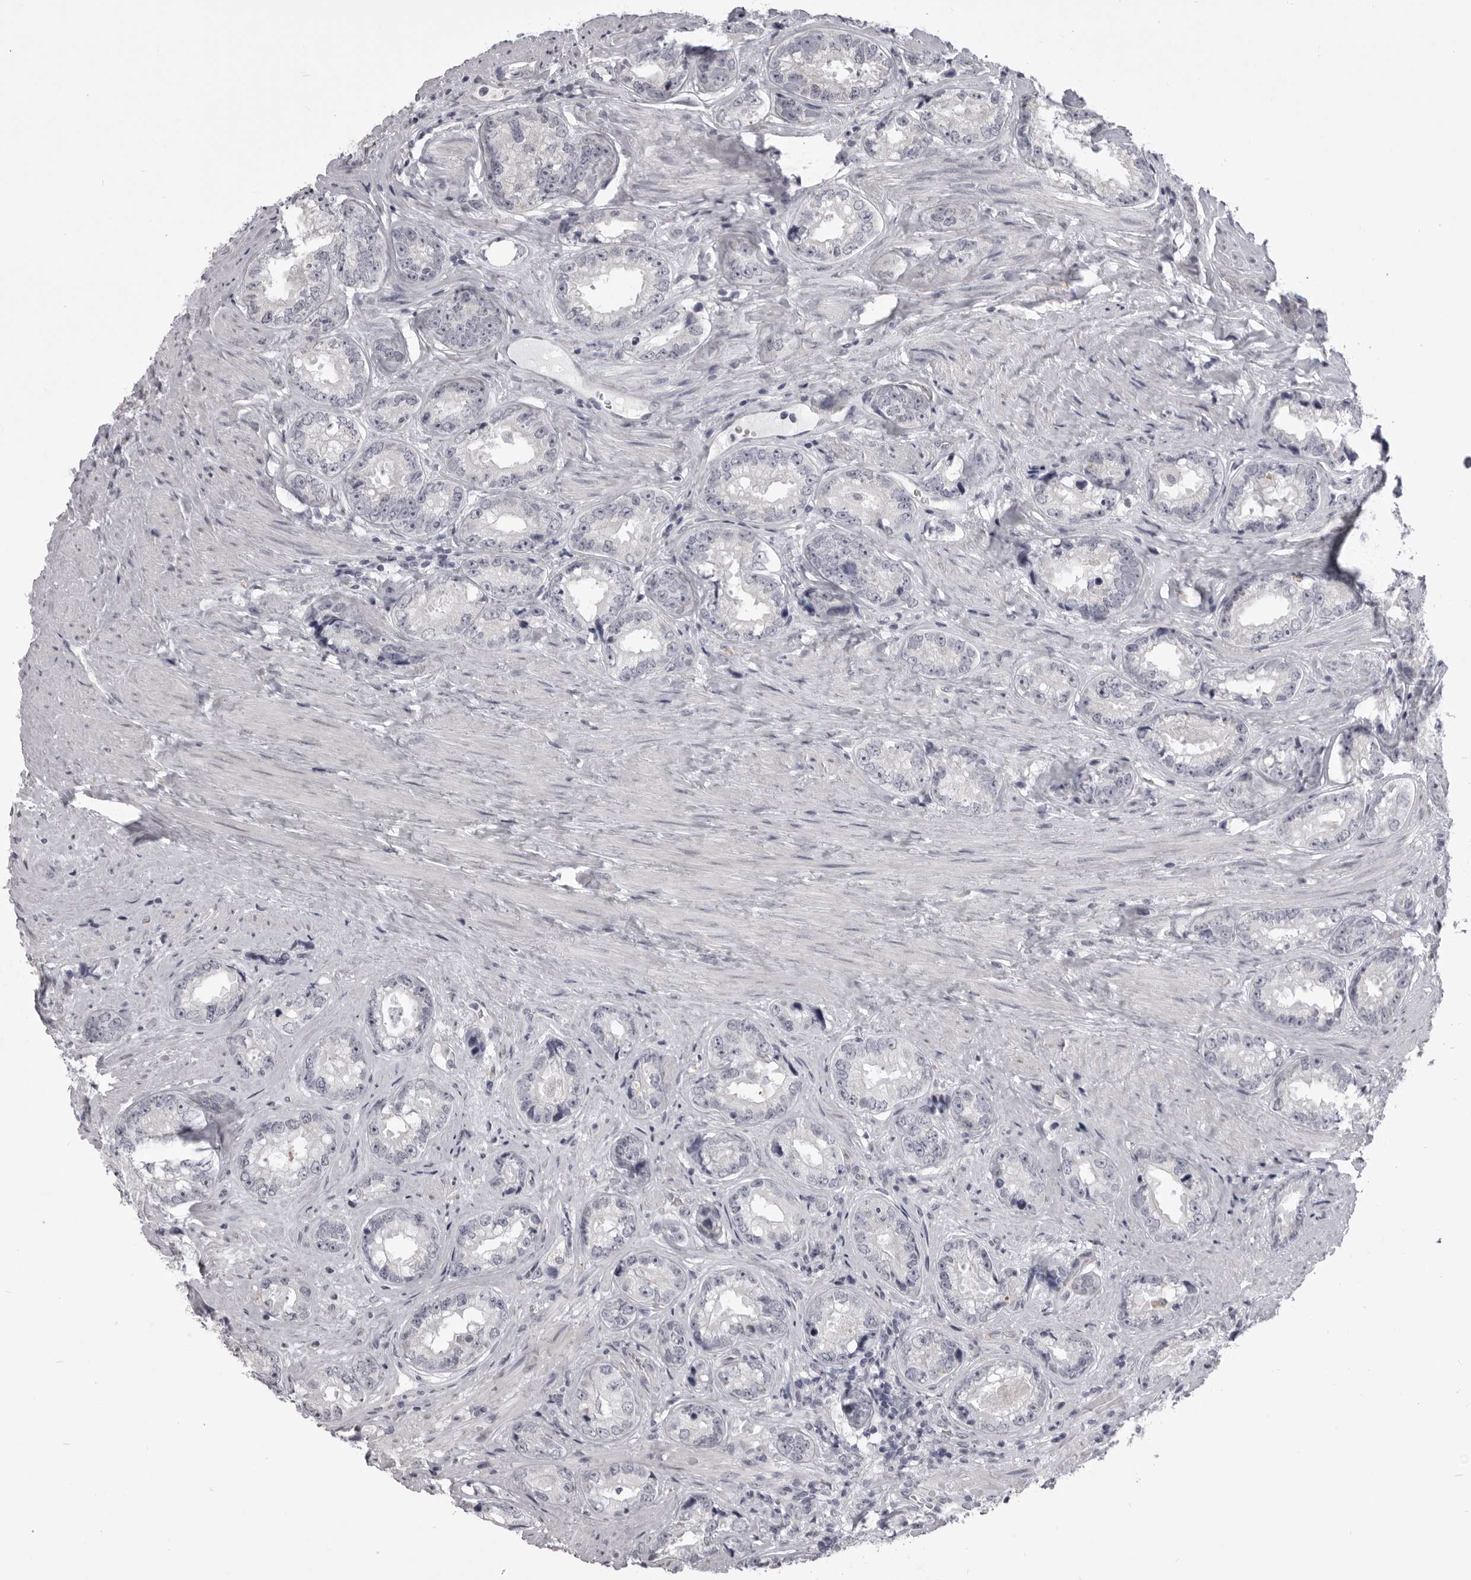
{"staining": {"intensity": "negative", "quantity": "none", "location": "none"}, "tissue": "prostate cancer", "cell_type": "Tumor cells", "image_type": "cancer", "snomed": [{"axis": "morphology", "description": "Adenocarcinoma, High grade"}, {"axis": "topography", "description": "Prostate"}], "caption": "Immunohistochemistry (IHC) photomicrograph of neoplastic tissue: prostate cancer stained with DAB (3,3'-diaminobenzidine) exhibits no significant protein staining in tumor cells.", "gene": "EPHA10", "patient": {"sex": "male", "age": 61}}